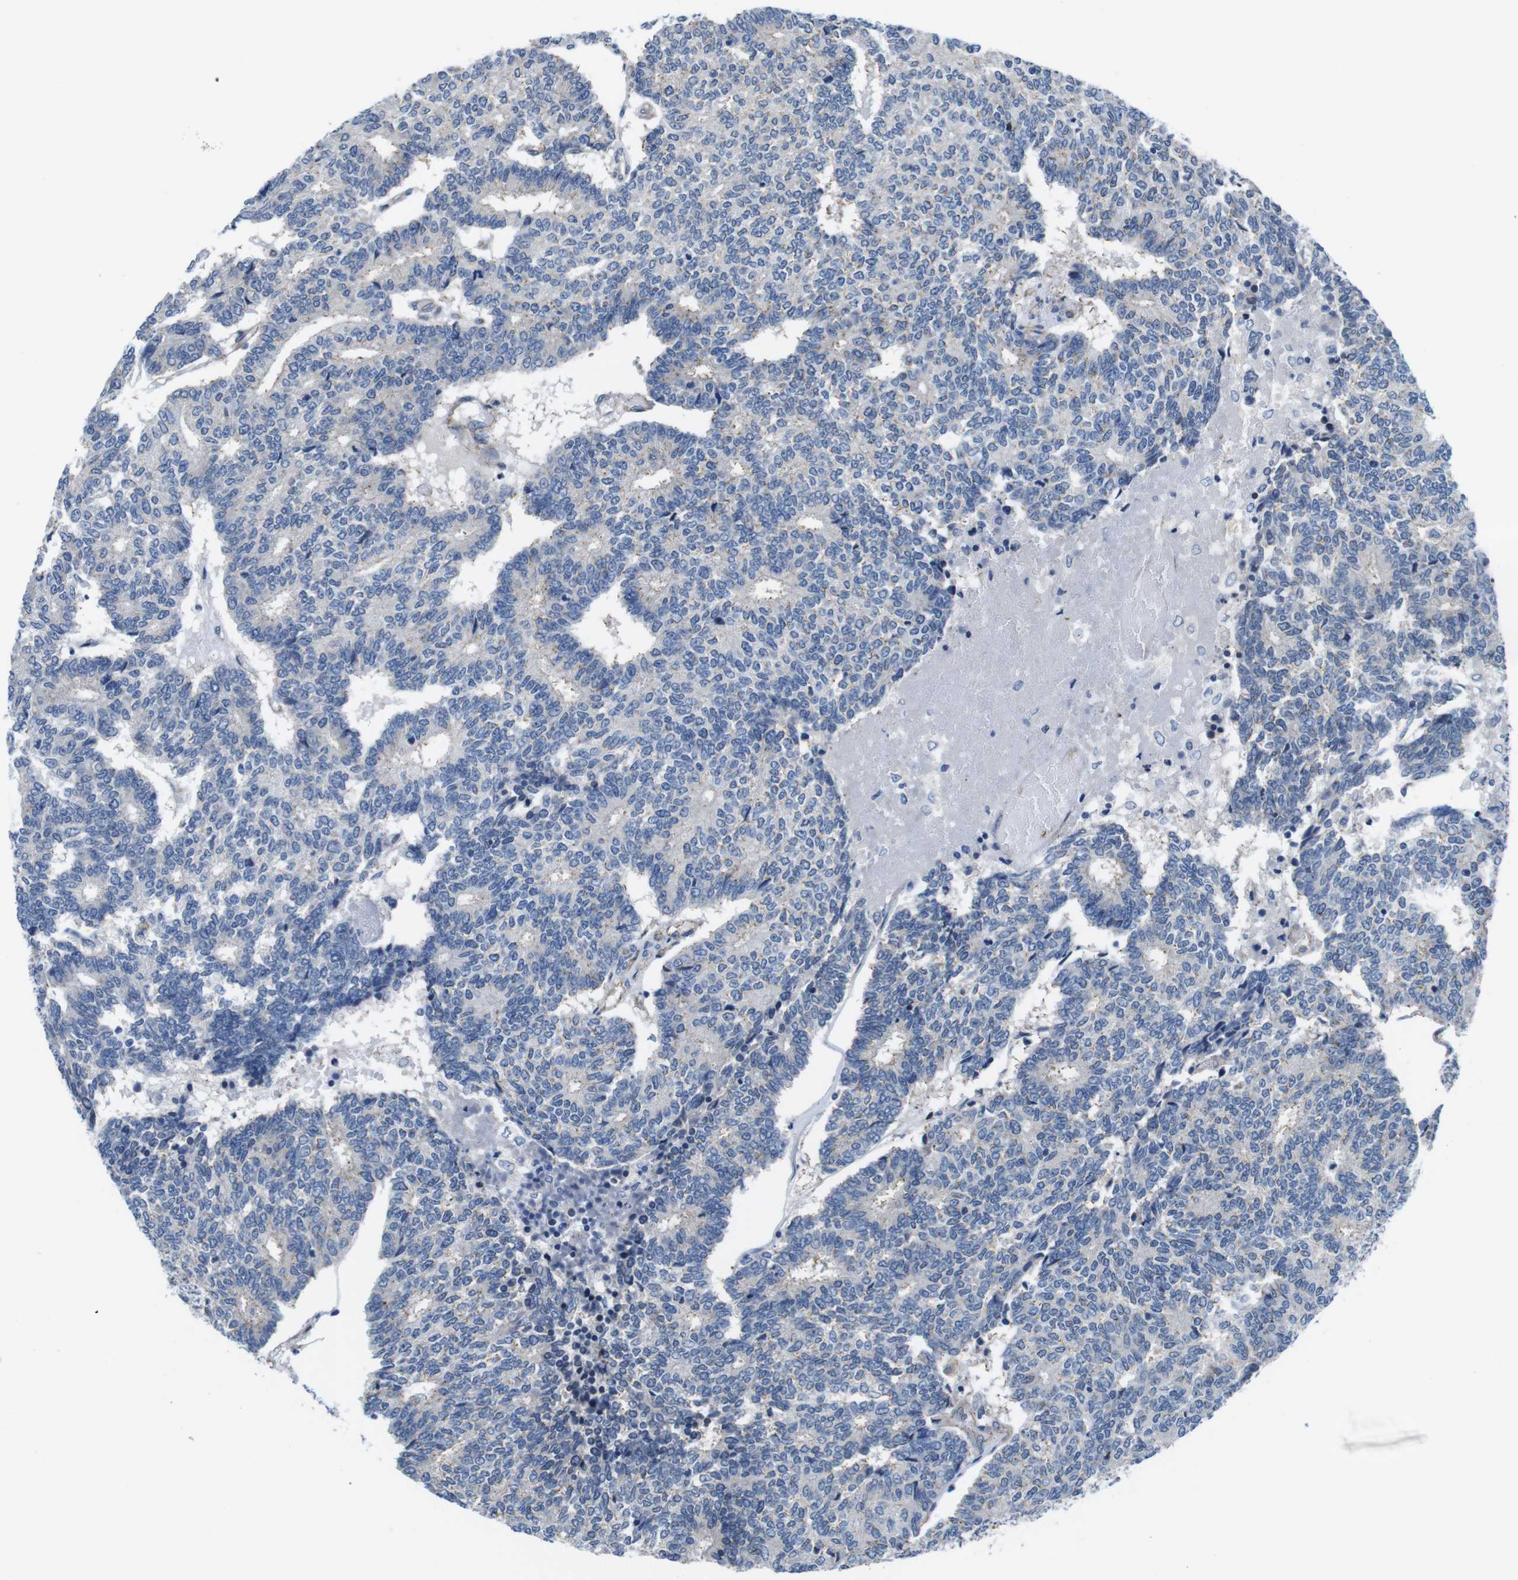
{"staining": {"intensity": "weak", "quantity": "25%-75%", "location": "cytoplasmic/membranous"}, "tissue": "prostate cancer", "cell_type": "Tumor cells", "image_type": "cancer", "snomed": [{"axis": "morphology", "description": "Normal tissue, NOS"}, {"axis": "morphology", "description": "Adenocarcinoma, High grade"}, {"axis": "topography", "description": "Prostate"}, {"axis": "topography", "description": "Seminal veicle"}], "caption": "An image of human prostate cancer stained for a protein reveals weak cytoplasmic/membranous brown staining in tumor cells.", "gene": "CDH8", "patient": {"sex": "male", "age": 55}}